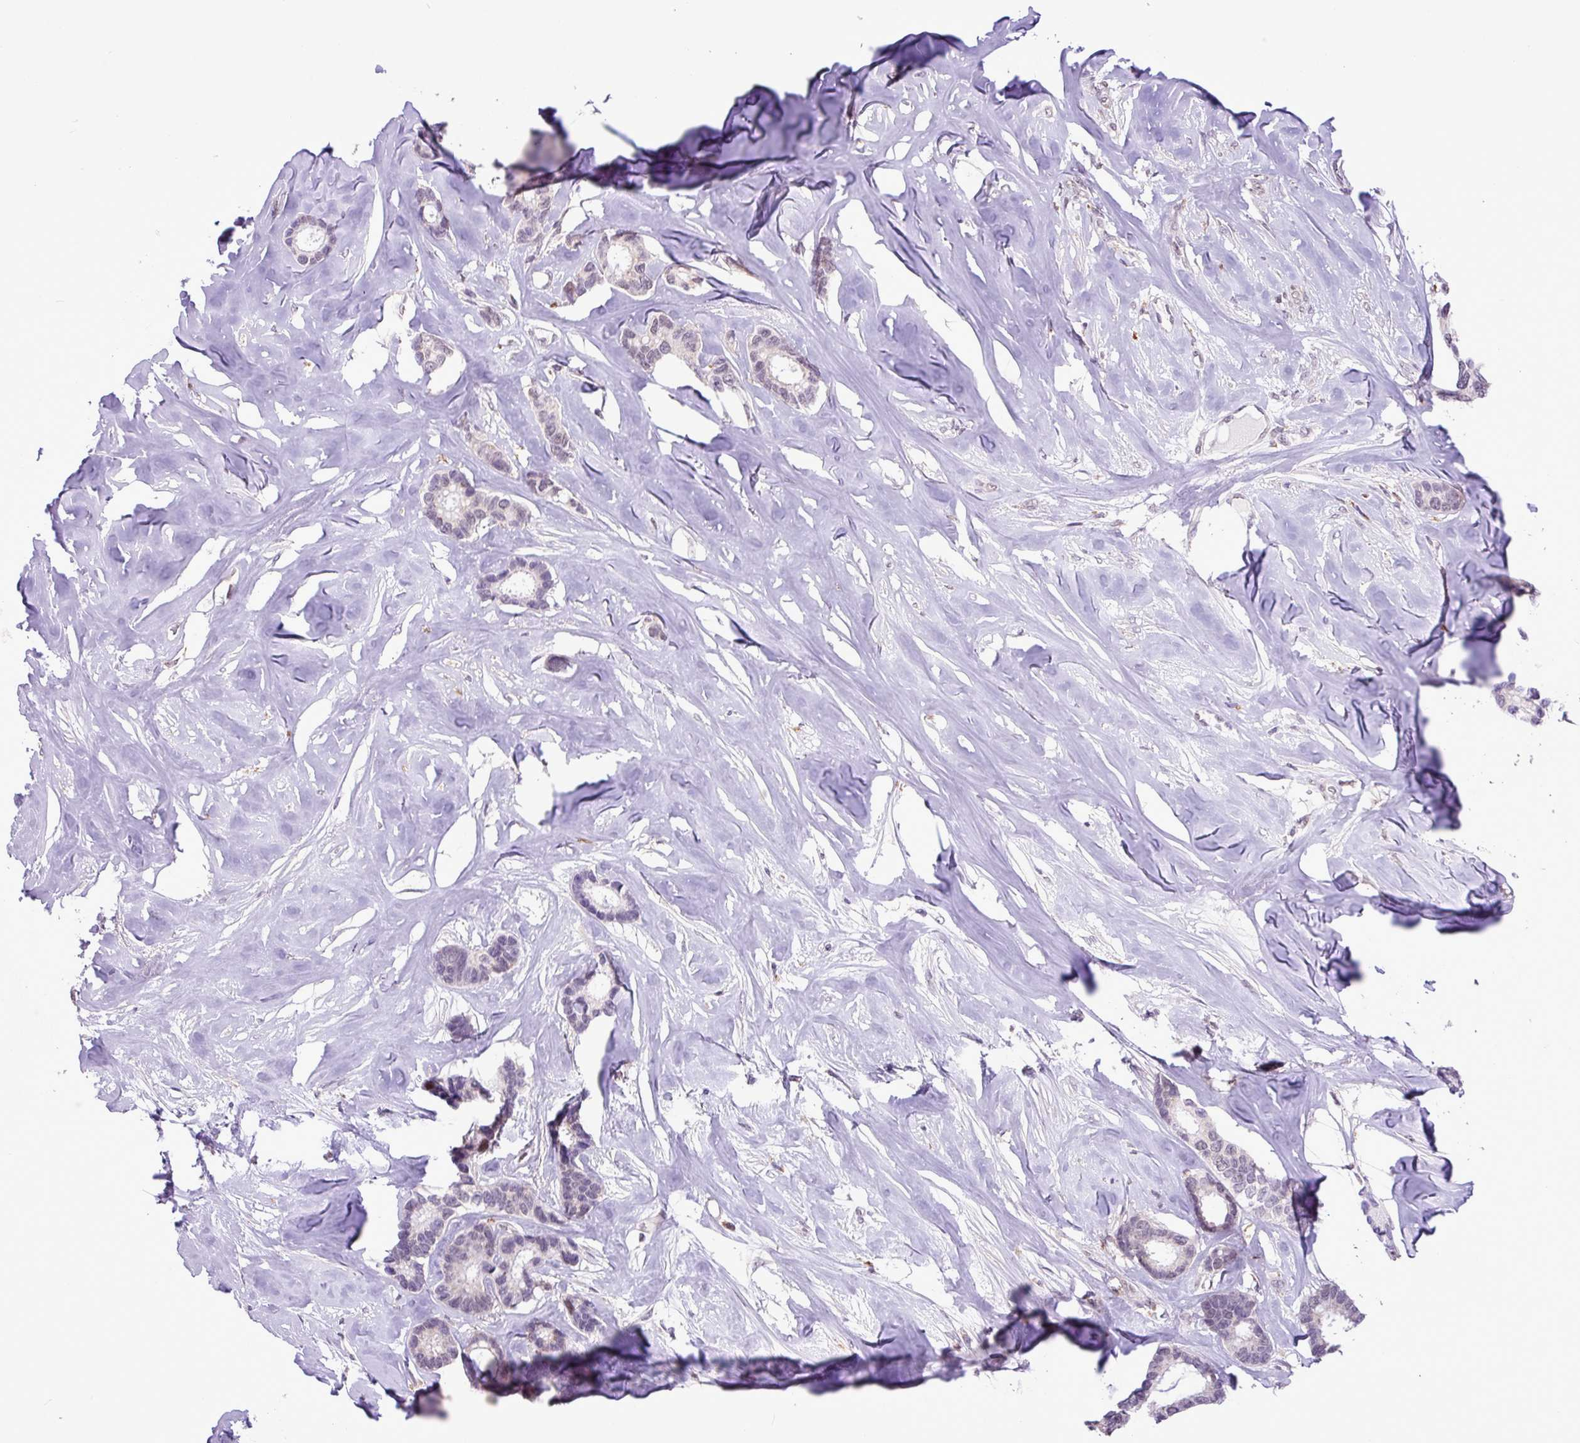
{"staining": {"intensity": "weak", "quantity": "<25%", "location": "nuclear"}, "tissue": "breast cancer", "cell_type": "Tumor cells", "image_type": "cancer", "snomed": [{"axis": "morphology", "description": "Duct carcinoma"}, {"axis": "topography", "description": "Breast"}], "caption": "Tumor cells show no significant staining in breast cancer (infiltrating ductal carcinoma). (DAB IHC, high magnification).", "gene": "ZNF354A", "patient": {"sex": "female", "age": 87}}